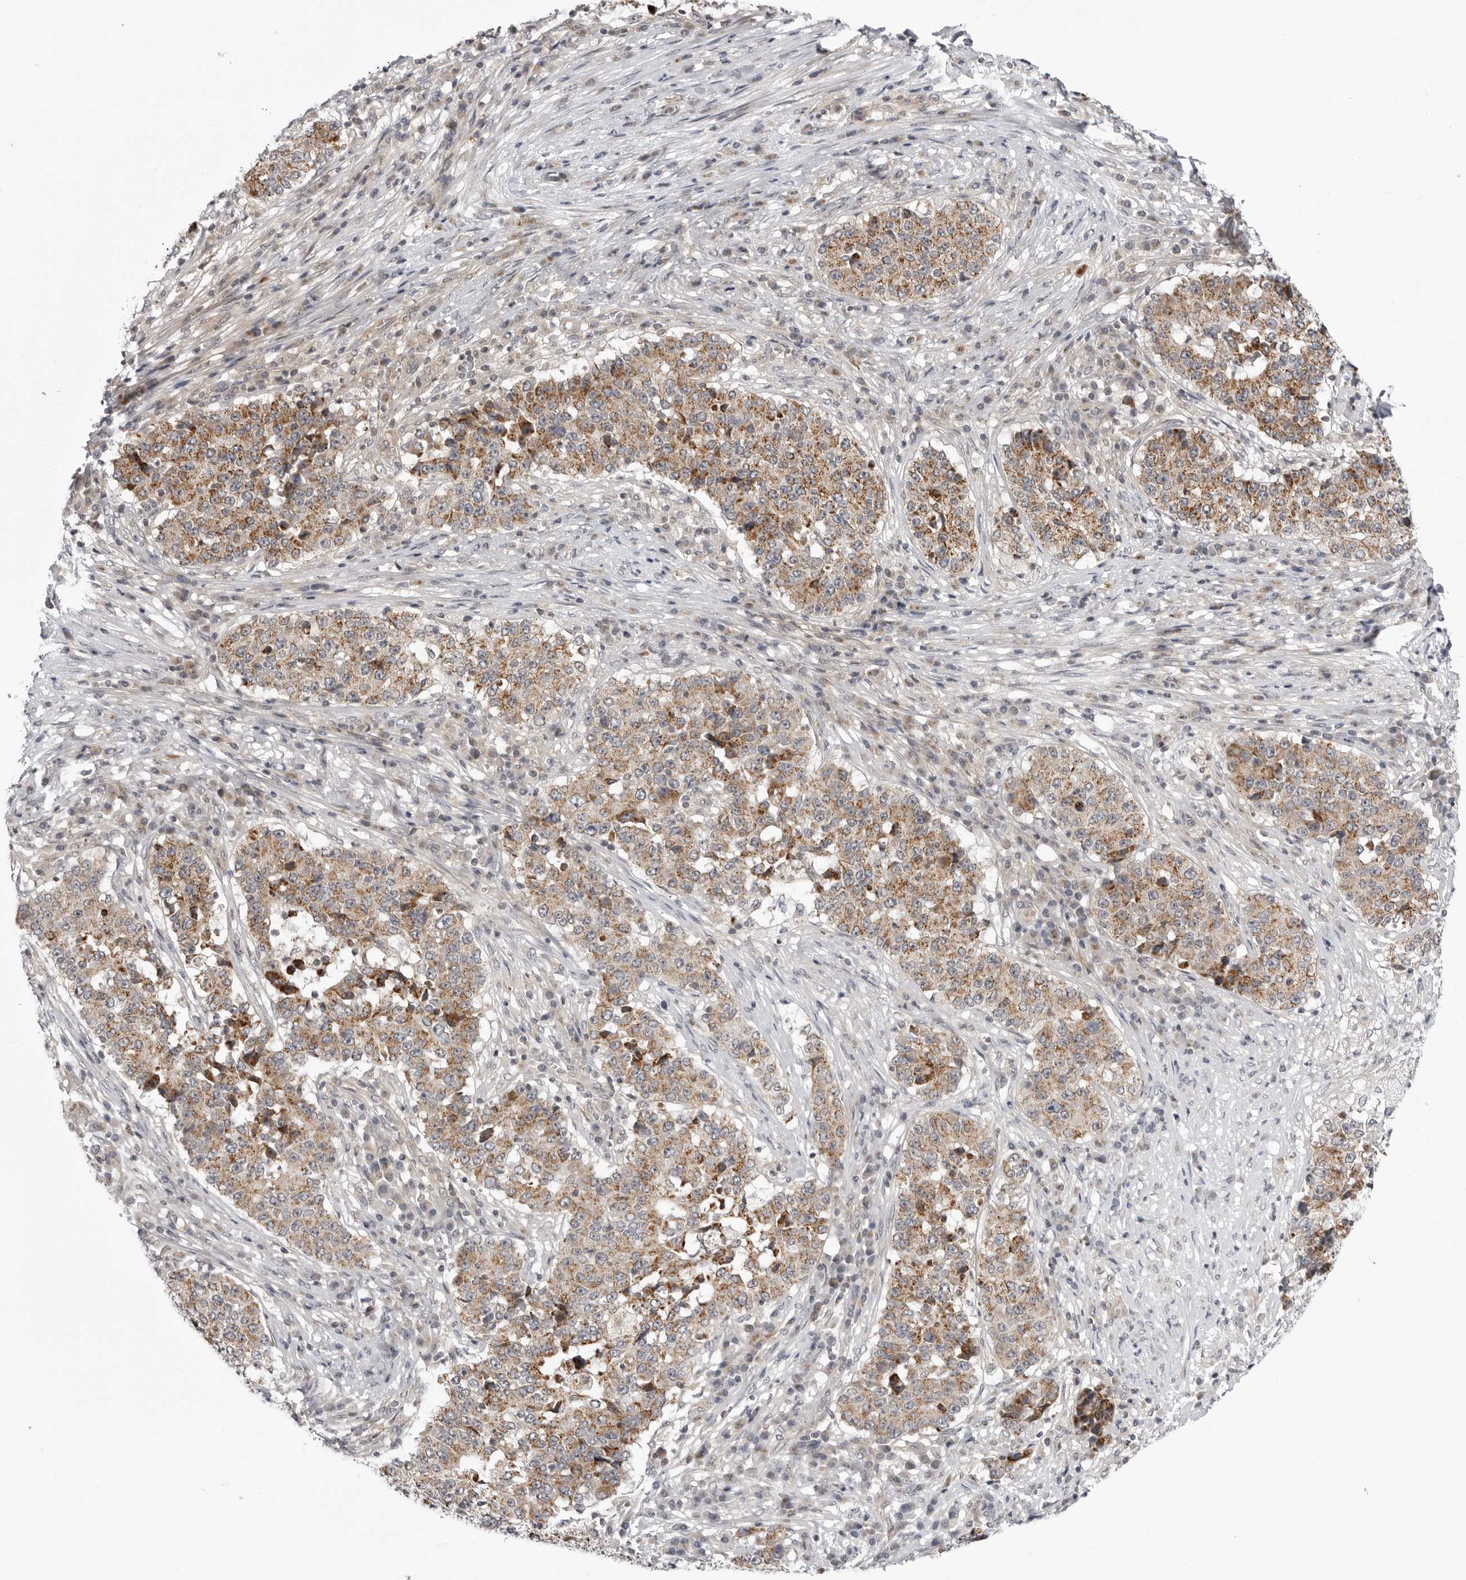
{"staining": {"intensity": "moderate", "quantity": ">75%", "location": "cytoplasmic/membranous"}, "tissue": "stomach cancer", "cell_type": "Tumor cells", "image_type": "cancer", "snomed": [{"axis": "morphology", "description": "Adenocarcinoma, NOS"}, {"axis": "topography", "description": "Stomach"}], "caption": "Immunohistochemical staining of adenocarcinoma (stomach) reveals medium levels of moderate cytoplasmic/membranous protein positivity in about >75% of tumor cells.", "gene": "CCDC18", "patient": {"sex": "male", "age": 59}}